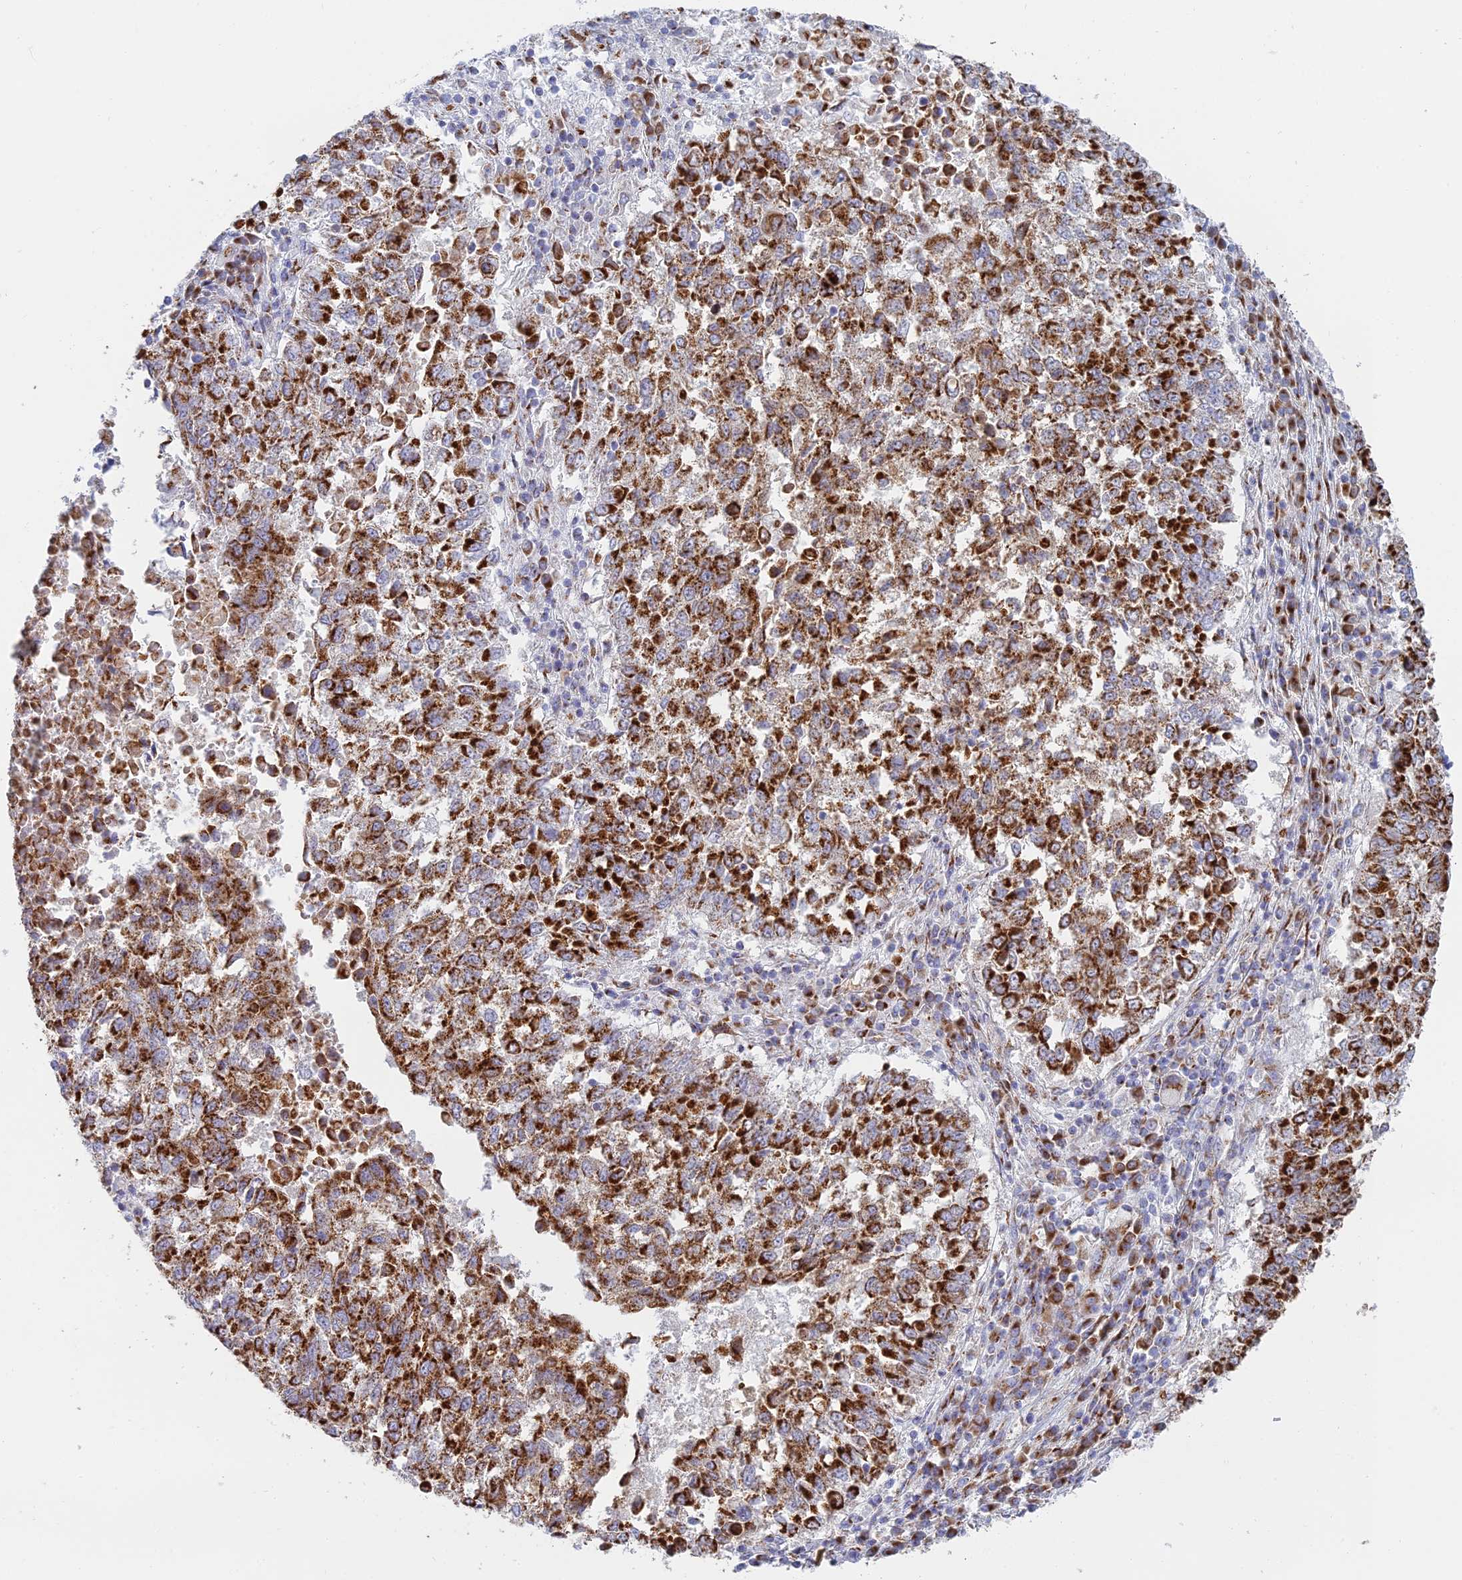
{"staining": {"intensity": "strong", "quantity": ">75%", "location": "cytoplasmic/membranous"}, "tissue": "lung cancer", "cell_type": "Tumor cells", "image_type": "cancer", "snomed": [{"axis": "morphology", "description": "Squamous cell carcinoma, NOS"}, {"axis": "topography", "description": "Lung"}], "caption": "Immunohistochemical staining of human lung cancer (squamous cell carcinoma) exhibits strong cytoplasmic/membranous protein positivity in approximately >75% of tumor cells.", "gene": "HS2ST1", "patient": {"sex": "male", "age": 73}}